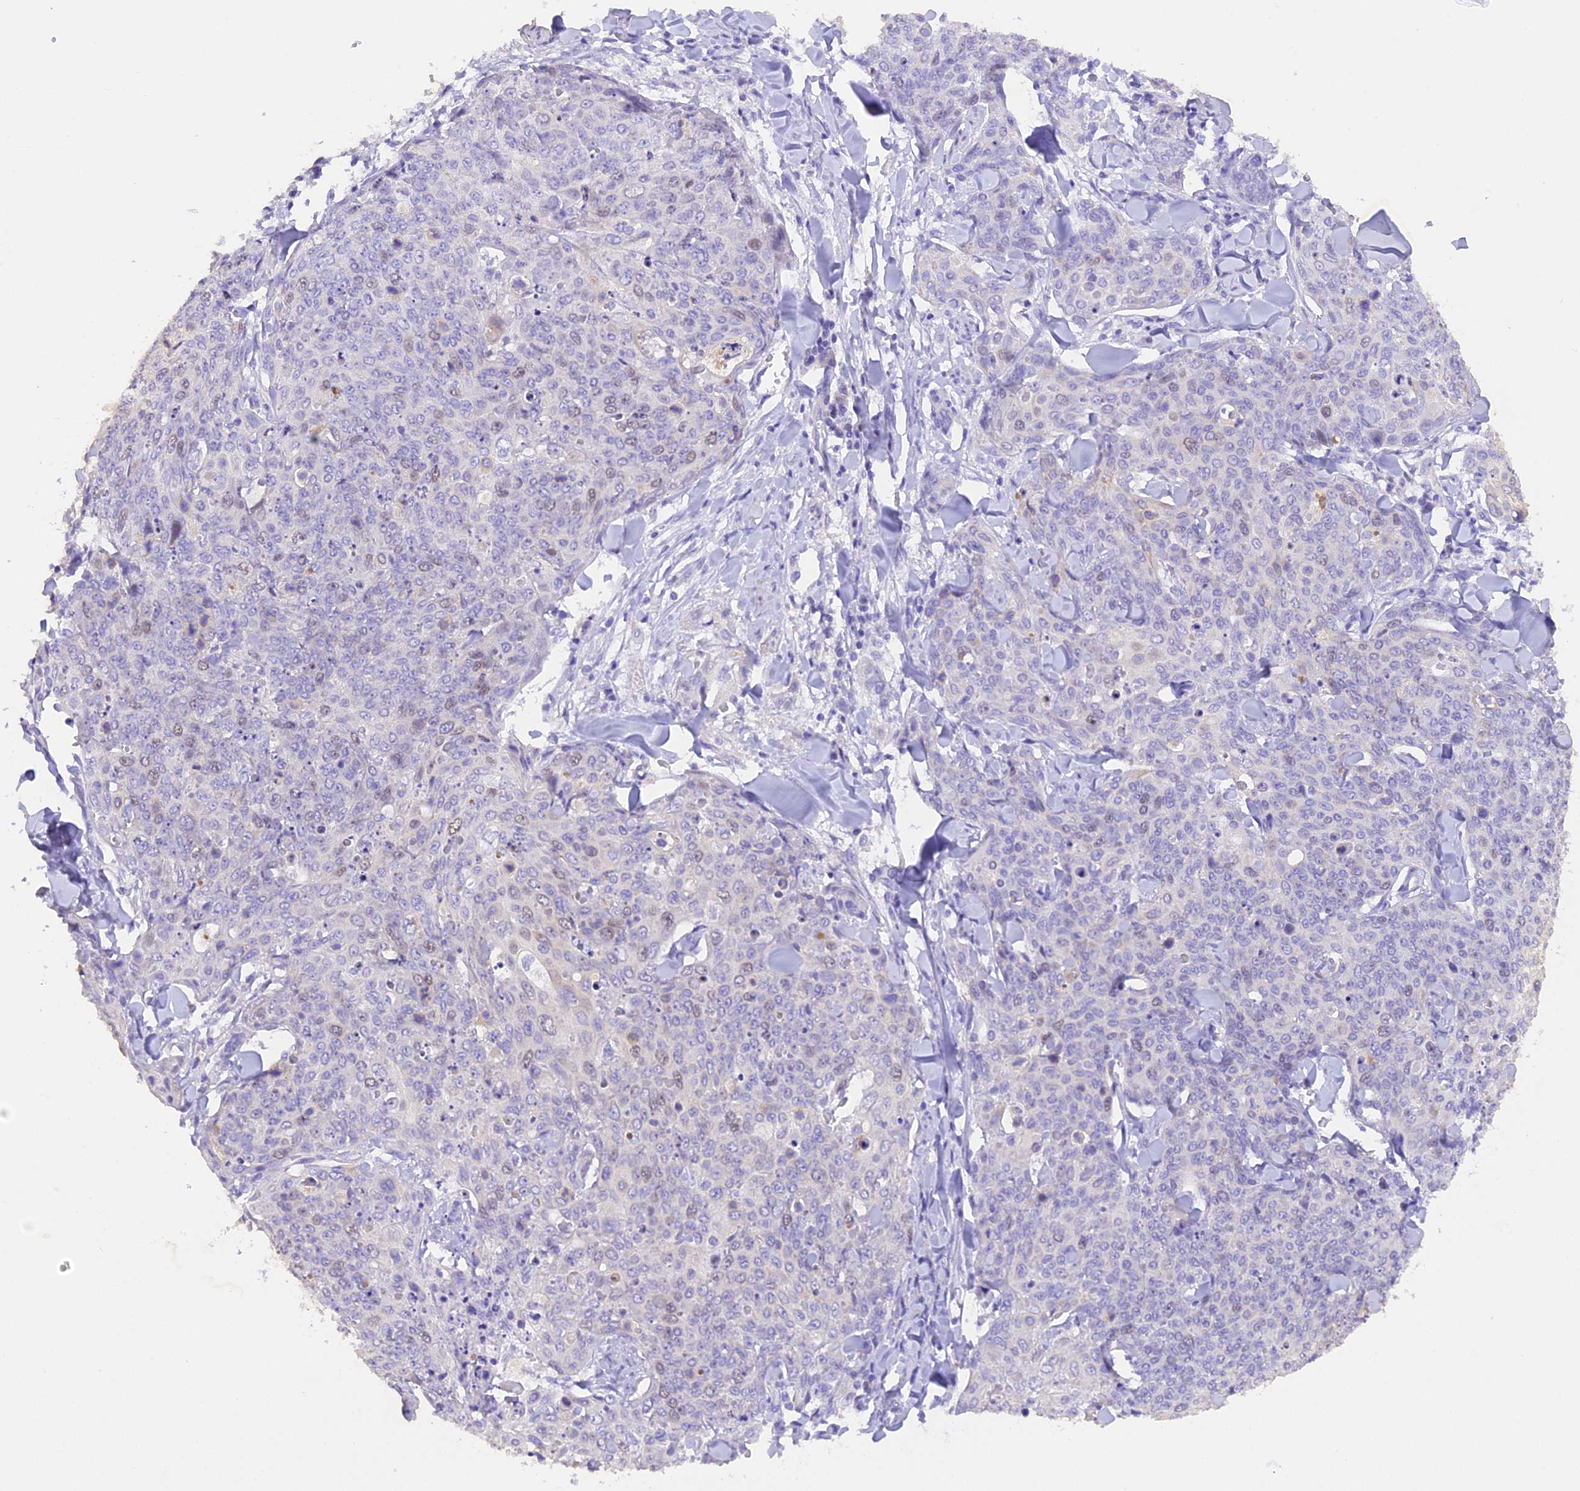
{"staining": {"intensity": "weak", "quantity": "<25%", "location": "nuclear"}, "tissue": "skin cancer", "cell_type": "Tumor cells", "image_type": "cancer", "snomed": [{"axis": "morphology", "description": "Squamous cell carcinoma, NOS"}, {"axis": "topography", "description": "Skin"}, {"axis": "topography", "description": "Vulva"}], "caption": "Immunohistochemistry (IHC) of human skin cancer reveals no positivity in tumor cells. (DAB (3,3'-diaminobenzidine) immunohistochemistry (IHC) with hematoxylin counter stain).", "gene": "PKIA", "patient": {"sex": "female", "age": 85}}